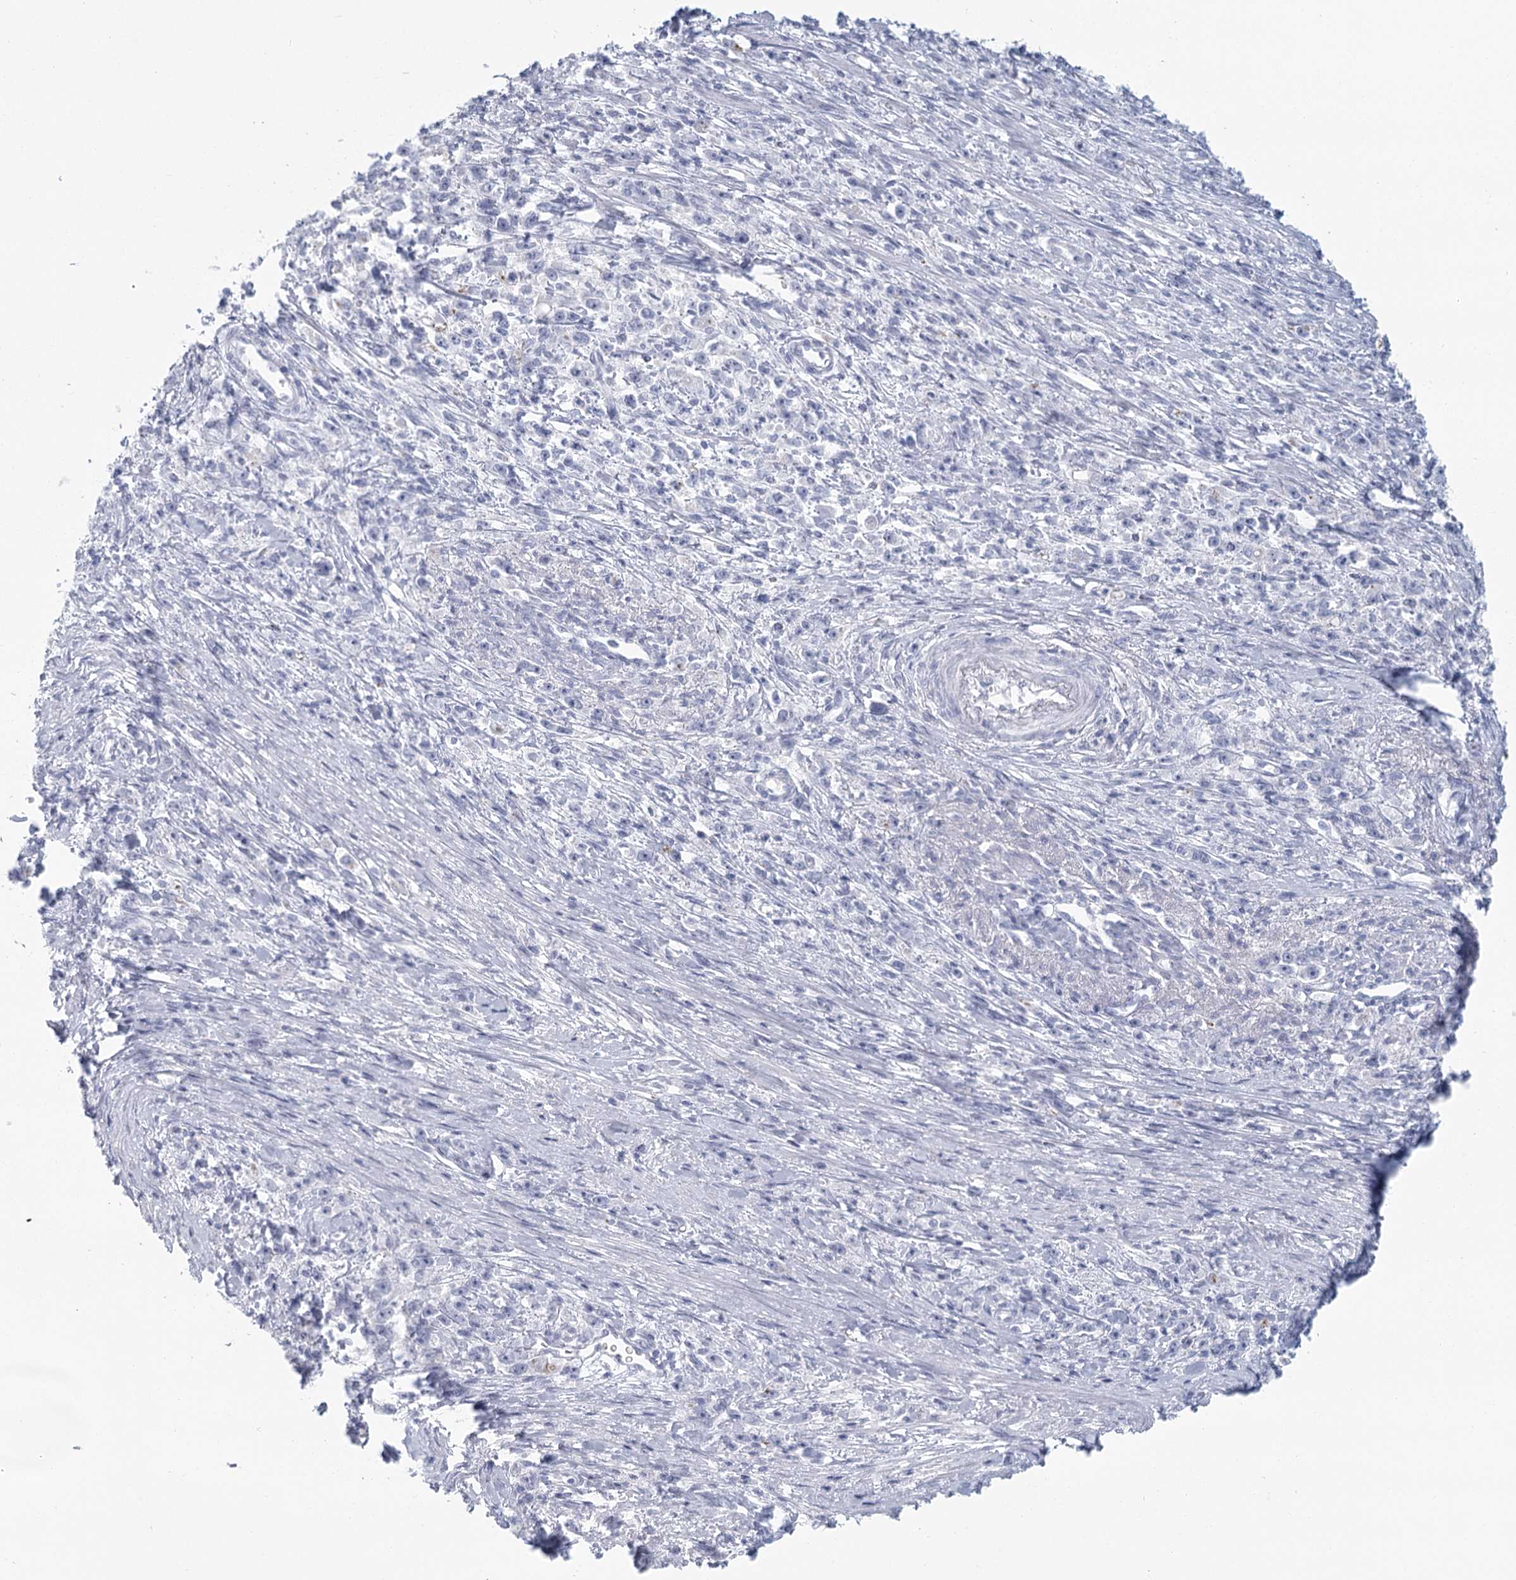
{"staining": {"intensity": "negative", "quantity": "none", "location": "none"}, "tissue": "stomach cancer", "cell_type": "Tumor cells", "image_type": "cancer", "snomed": [{"axis": "morphology", "description": "Adenocarcinoma, NOS"}, {"axis": "topography", "description": "Stomach"}], "caption": "Tumor cells show no significant protein expression in stomach cancer (adenocarcinoma).", "gene": "WNT8B", "patient": {"sex": "female", "age": 59}}